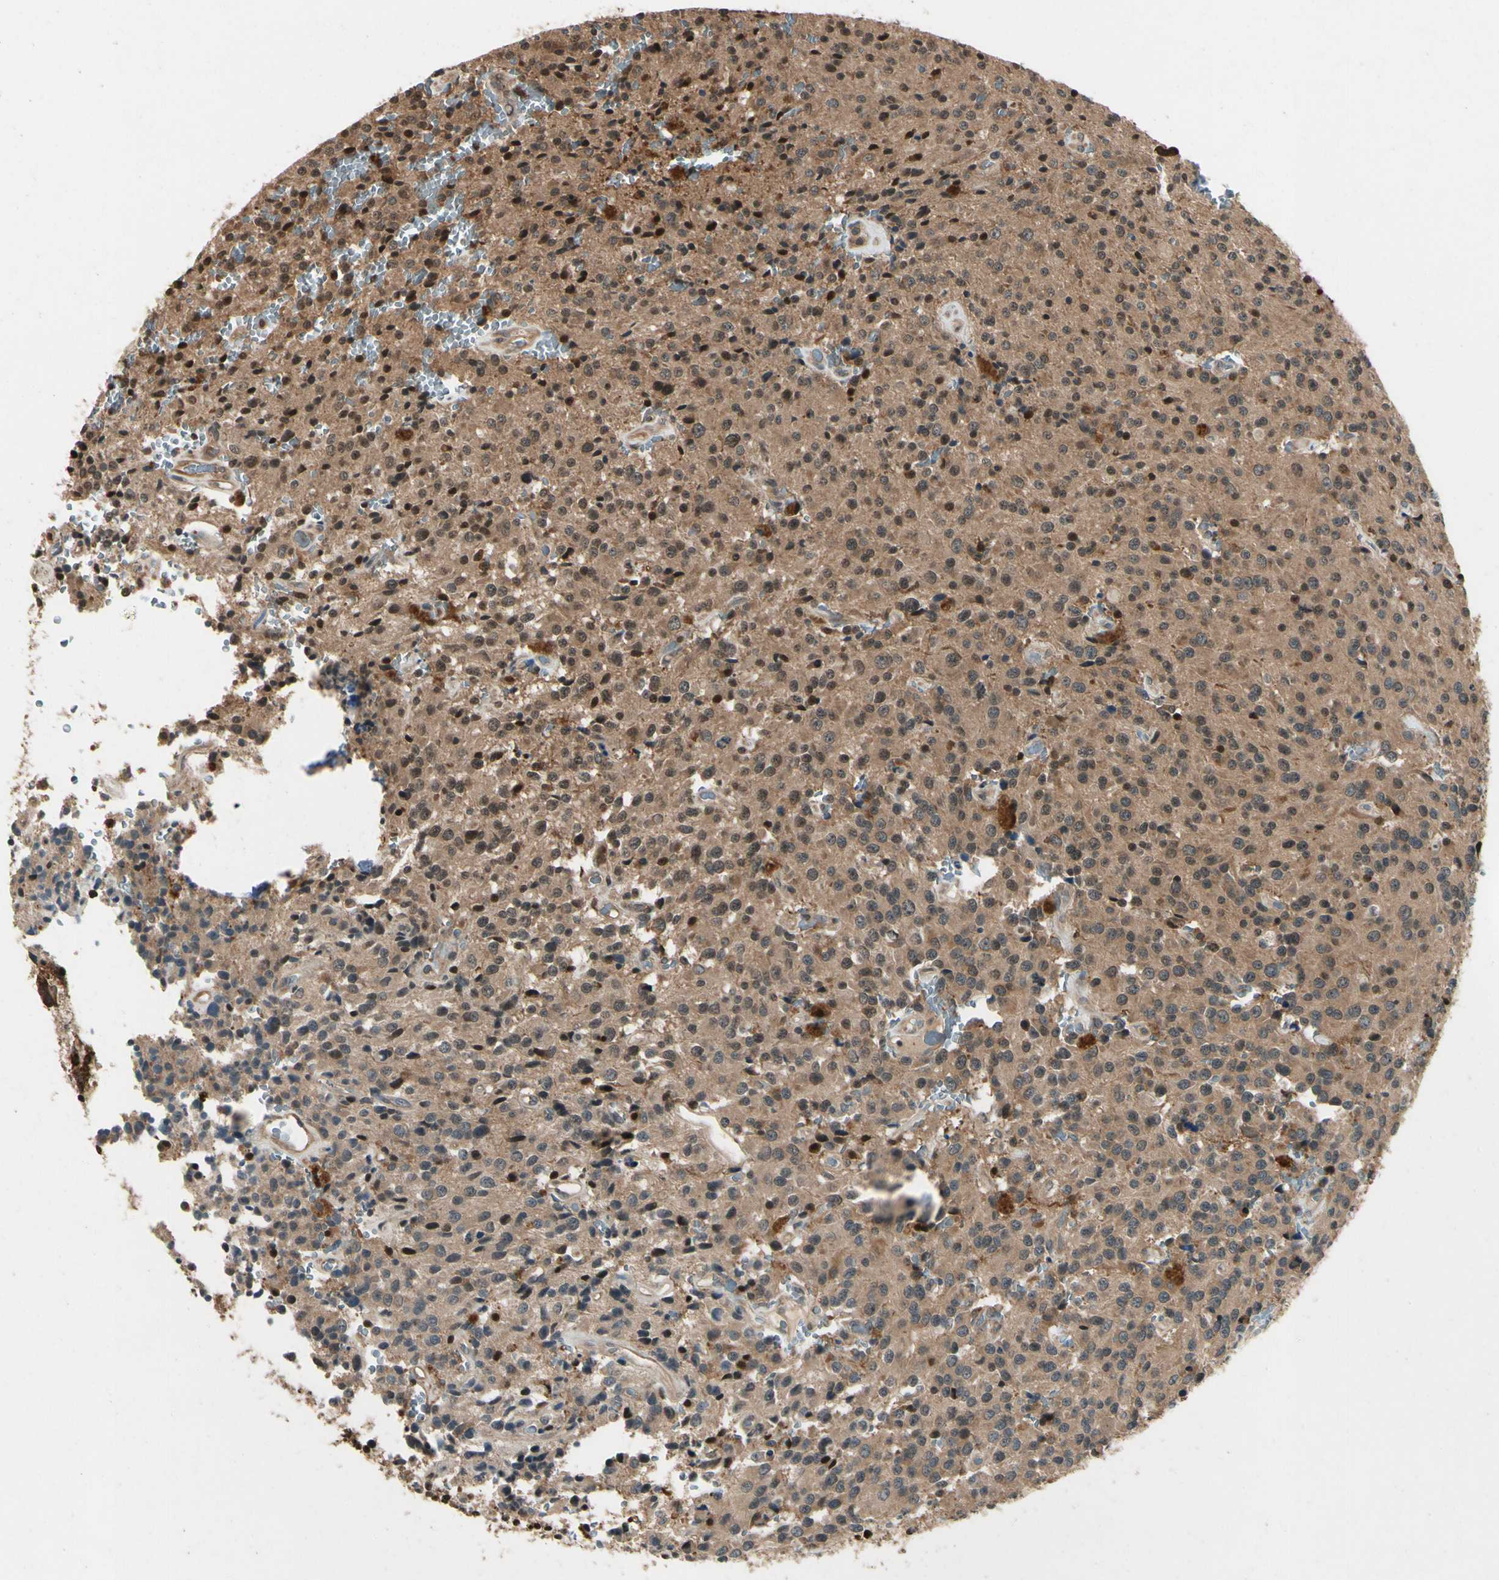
{"staining": {"intensity": "moderate", "quantity": "<25%", "location": "nuclear"}, "tissue": "glioma", "cell_type": "Tumor cells", "image_type": "cancer", "snomed": [{"axis": "morphology", "description": "Glioma, malignant, Low grade"}, {"axis": "topography", "description": "Brain"}], "caption": "Immunohistochemistry (IHC) of human low-grade glioma (malignant) displays low levels of moderate nuclear staining in about <25% of tumor cells.", "gene": "YWHAQ", "patient": {"sex": "male", "age": 58}}